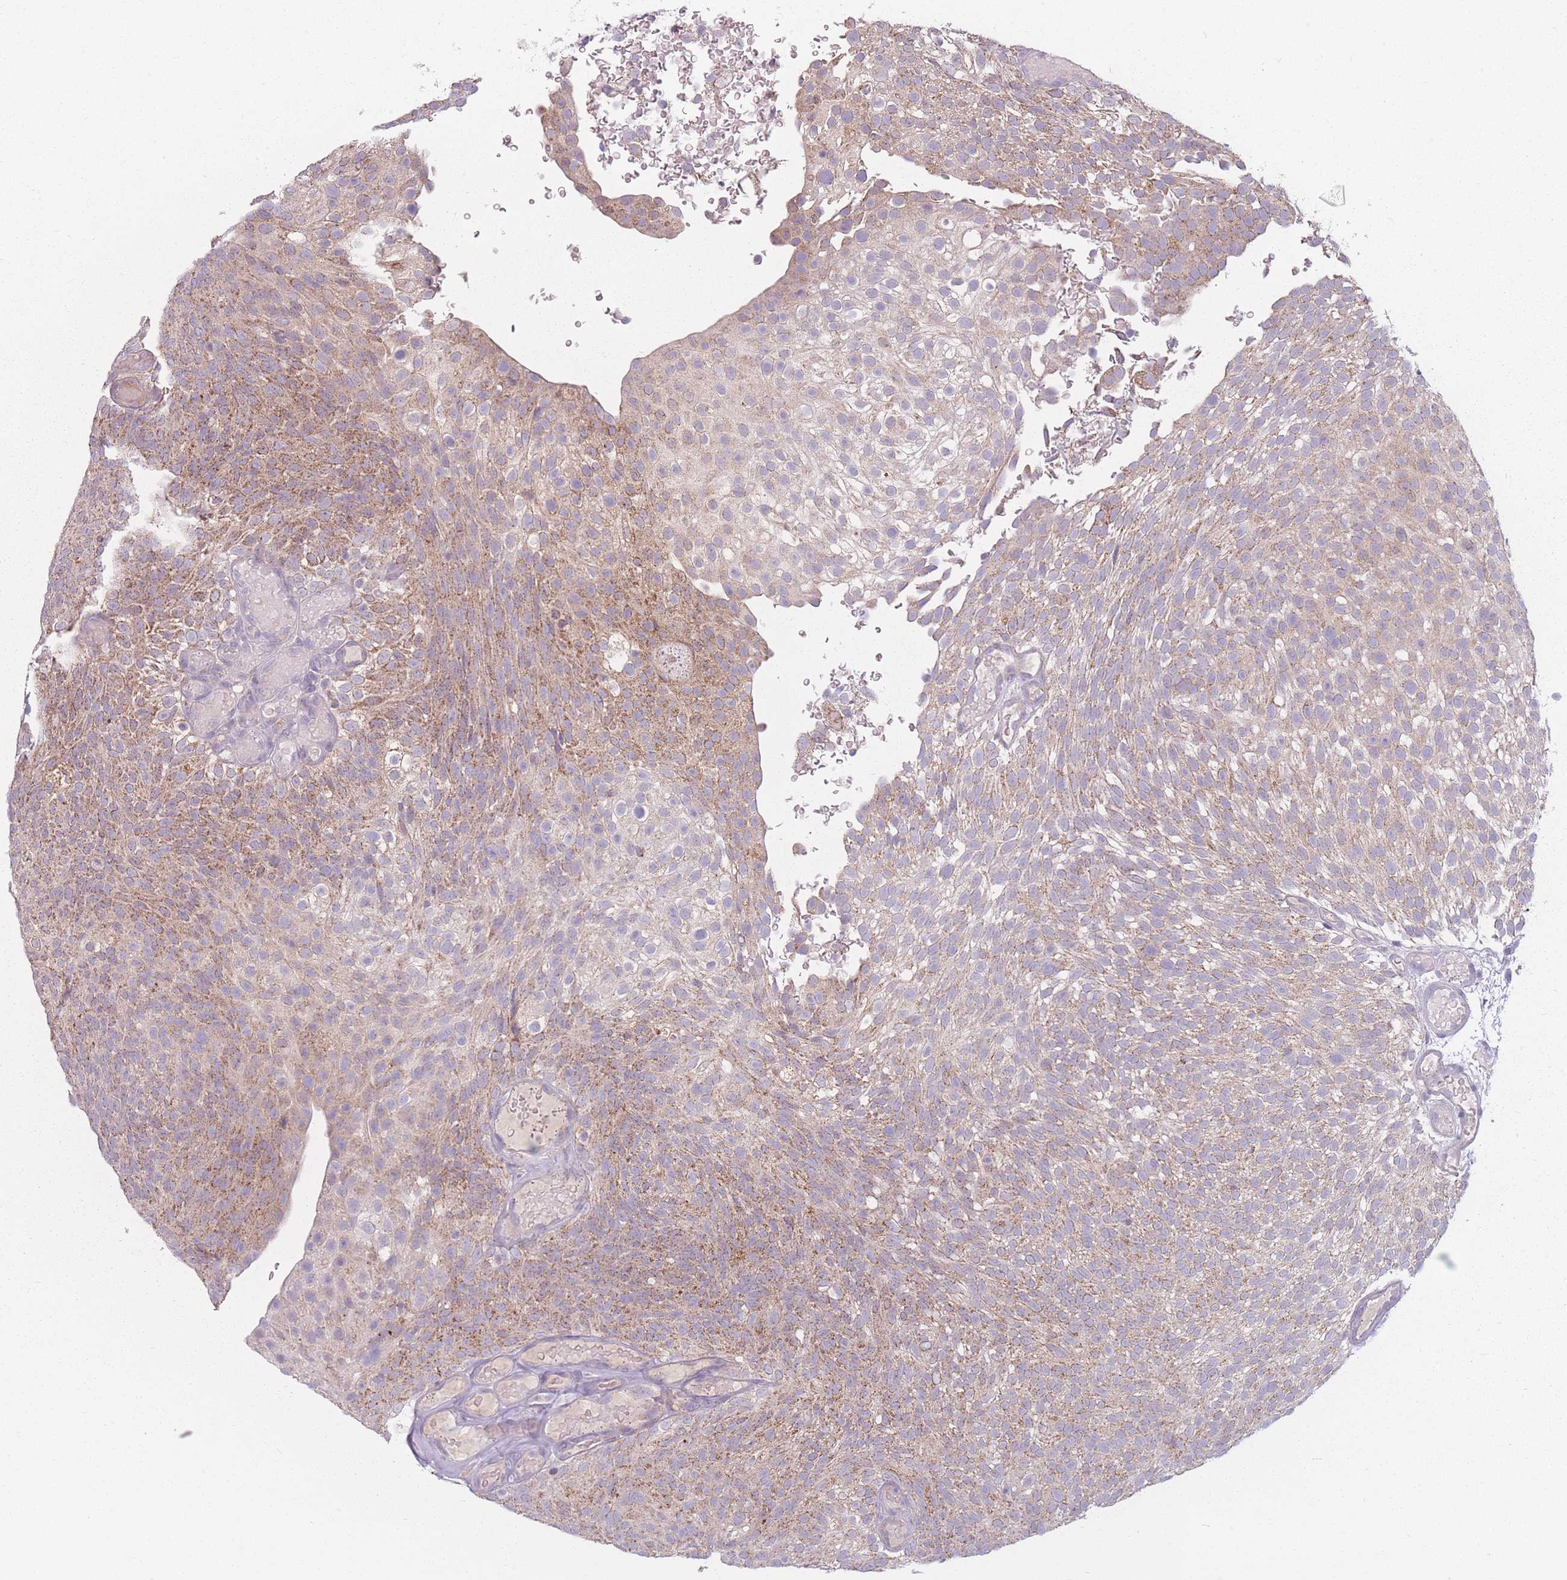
{"staining": {"intensity": "moderate", "quantity": "25%-75%", "location": "cytoplasmic/membranous"}, "tissue": "urothelial cancer", "cell_type": "Tumor cells", "image_type": "cancer", "snomed": [{"axis": "morphology", "description": "Urothelial carcinoma, Low grade"}, {"axis": "topography", "description": "Urinary bladder"}], "caption": "Tumor cells reveal moderate cytoplasmic/membranous expression in approximately 25%-75% of cells in urothelial carcinoma (low-grade).", "gene": "PEX11B", "patient": {"sex": "male", "age": 78}}